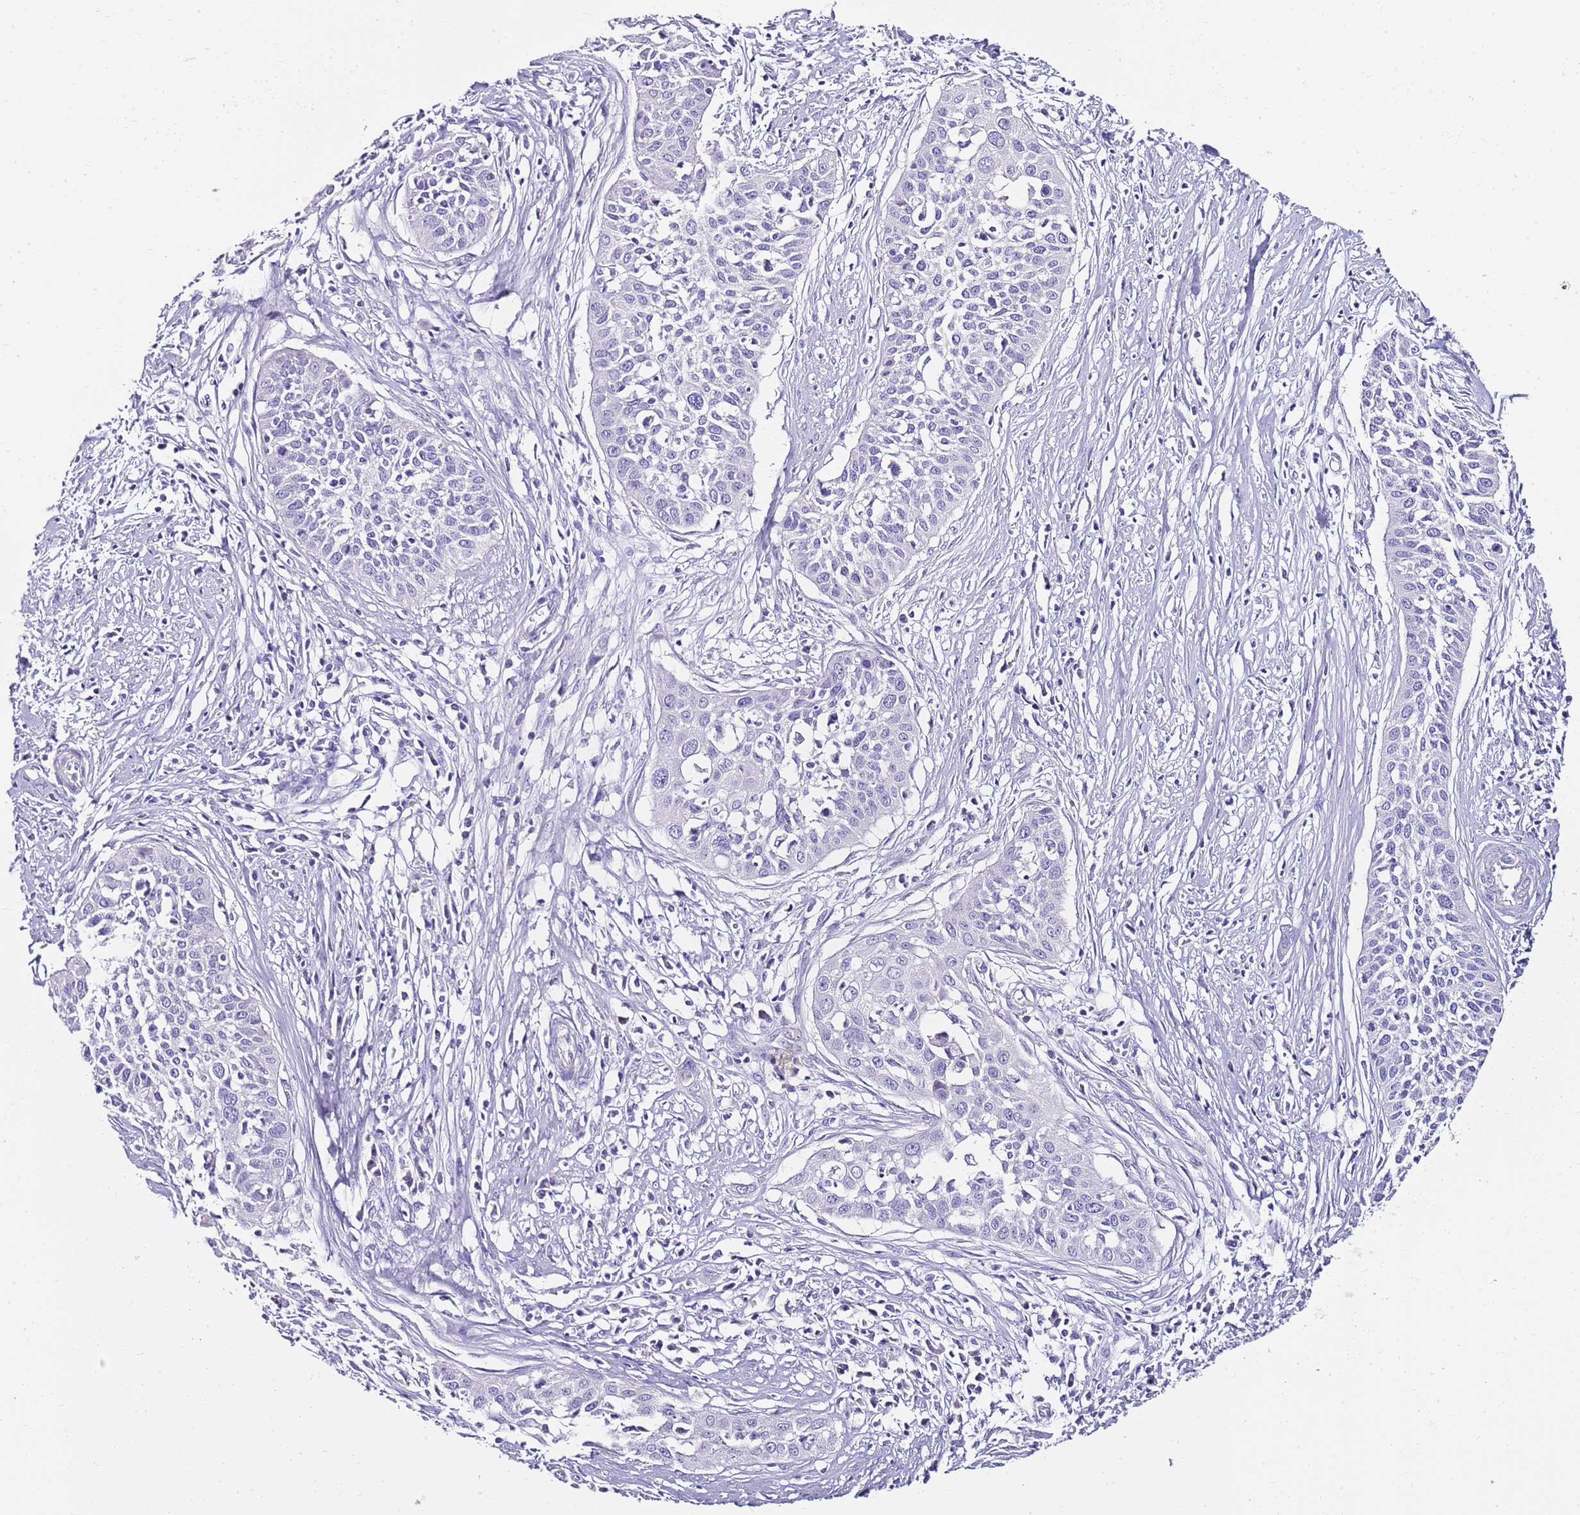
{"staining": {"intensity": "negative", "quantity": "none", "location": "none"}, "tissue": "cervical cancer", "cell_type": "Tumor cells", "image_type": "cancer", "snomed": [{"axis": "morphology", "description": "Squamous cell carcinoma, NOS"}, {"axis": "topography", "description": "Cervix"}], "caption": "Protein analysis of cervical squamous cell carcinoma shows no significant expression in tumor cells.", "gene": "MYBPC3", "patient": {"sex": "female", "age": 34}}